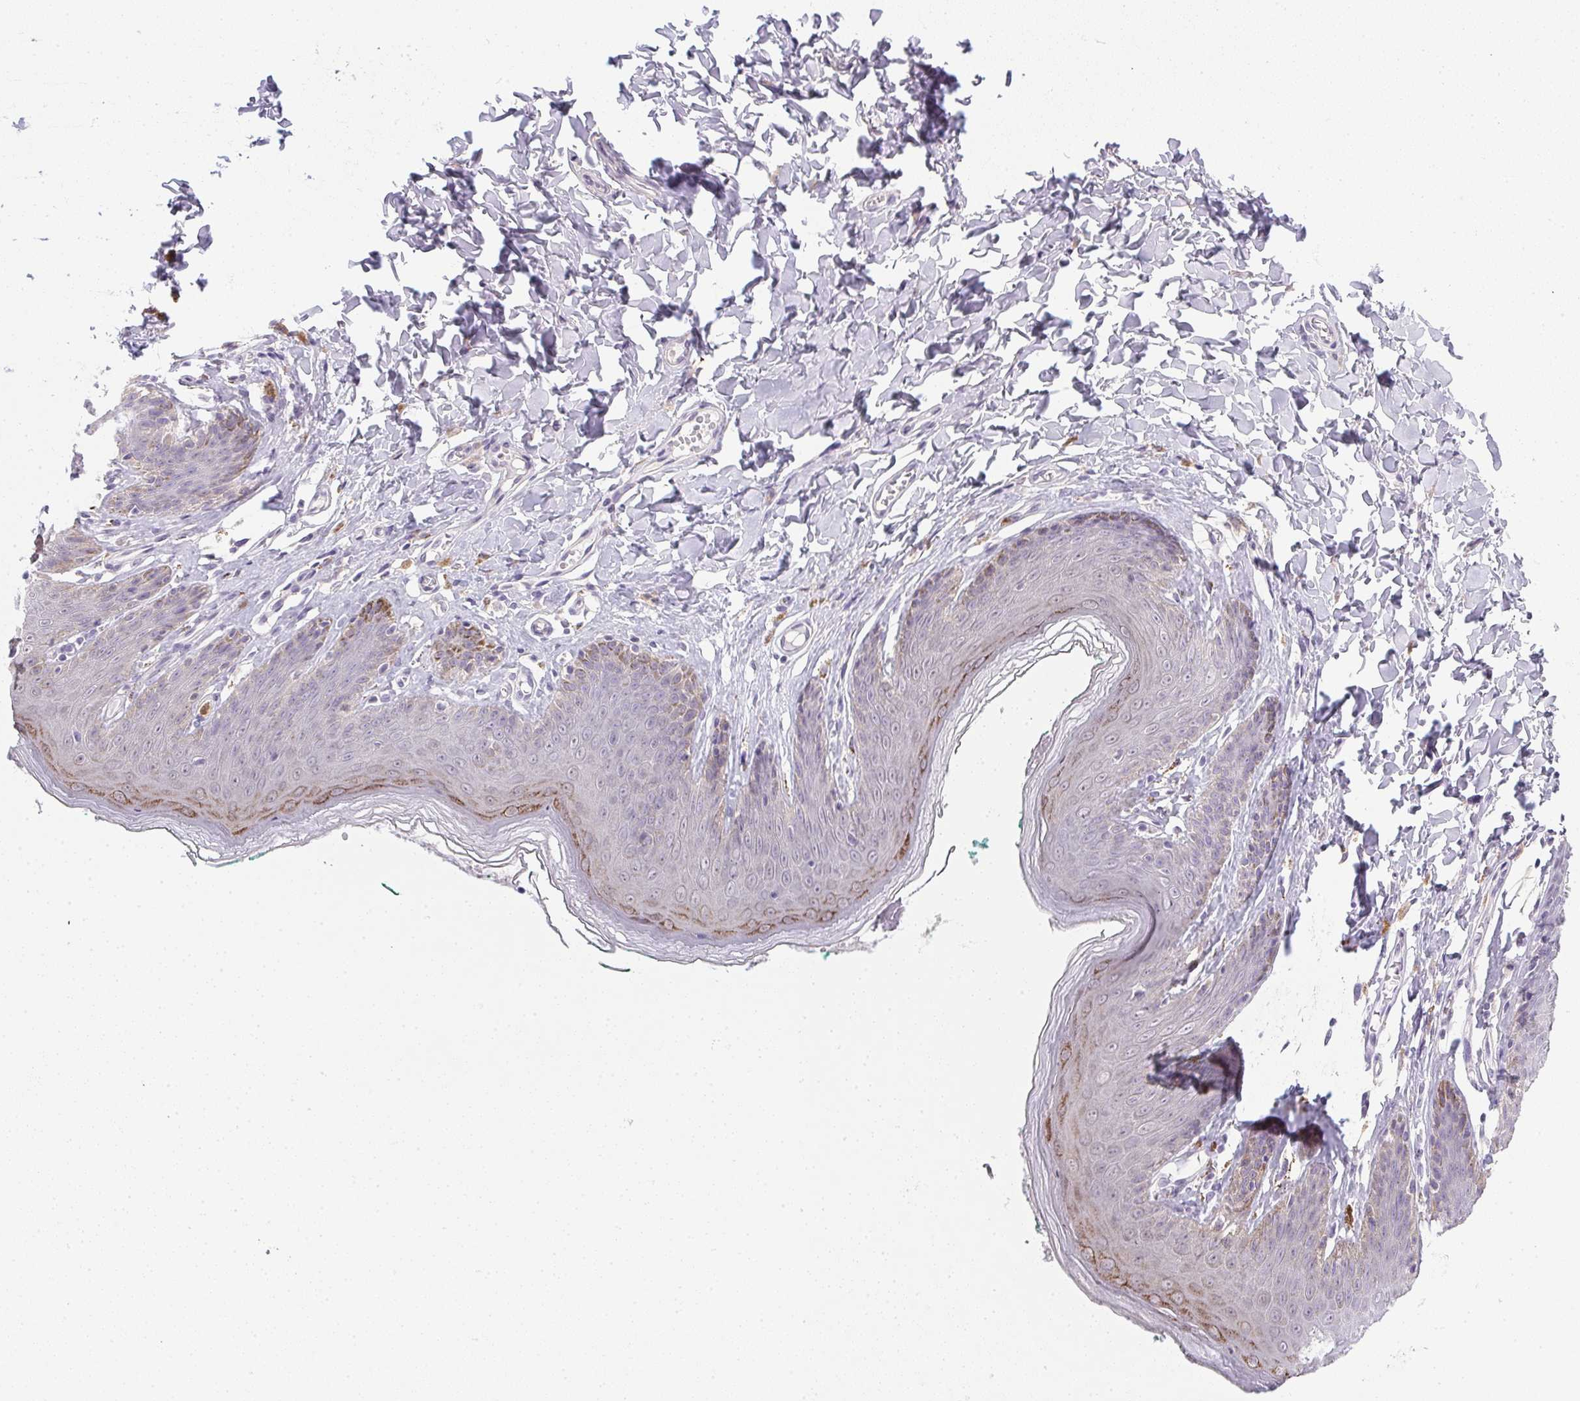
{"staining": {"intensity": "moderate", "quantity": "<25%", "location": "cytoplasmic/membranous"}, "tissue": "skin", "cell_type": "Epidermal cells", "image_type": "normal", "snomed": [{"axis": "morphology", "description": "Normal tissue, NOS"}, {"axis": "topography", "description": "Vulva"}, {"axis": "topography", "description": "Peripheral nerve tissue"}], "caption": "Protein expression analysis of normal human skin reveals moderate cytoplasmic/membranous staining in about <25% of epidermal cells. The staining was performed using DAB (3,3'-diaminobenzidine) to visualize the protein expression in brown, while the nuclei were stained in blue with hematoxylin (Magnification: 20x).", "gene": "DNAJC5G", "patient": {"sex": "female", "age": 66}}